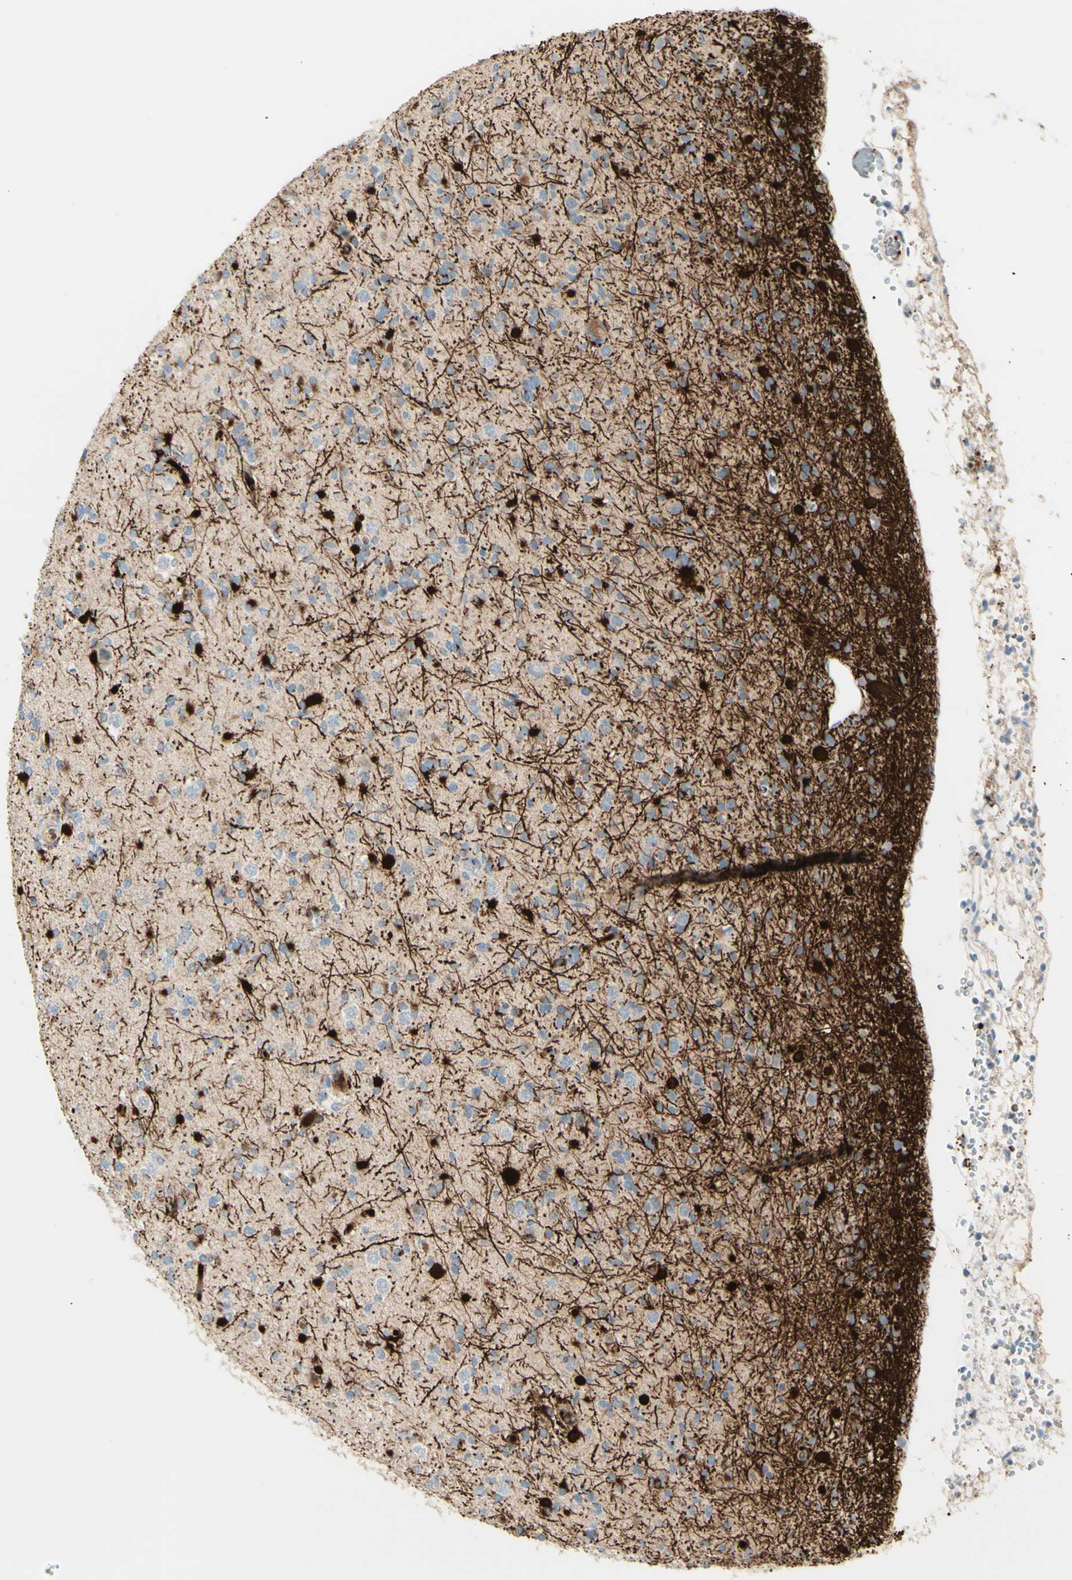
{"staining": {"intensity": "negative", "quantity": "none", "location": "none"}, "tissue": "glioma", "cell_type": "Tumor cells", "image_type": "cancer", "snomed": [{"axis": "morphology", "description": "Glioma, malignant, Low grade"}, {"axis": "topography", "description": "Brain"}], "caption": "There is no significant positivity in tumor cells of glioma.", "gene": "GAN", "patient": {"sex": "female", "age": 22}}